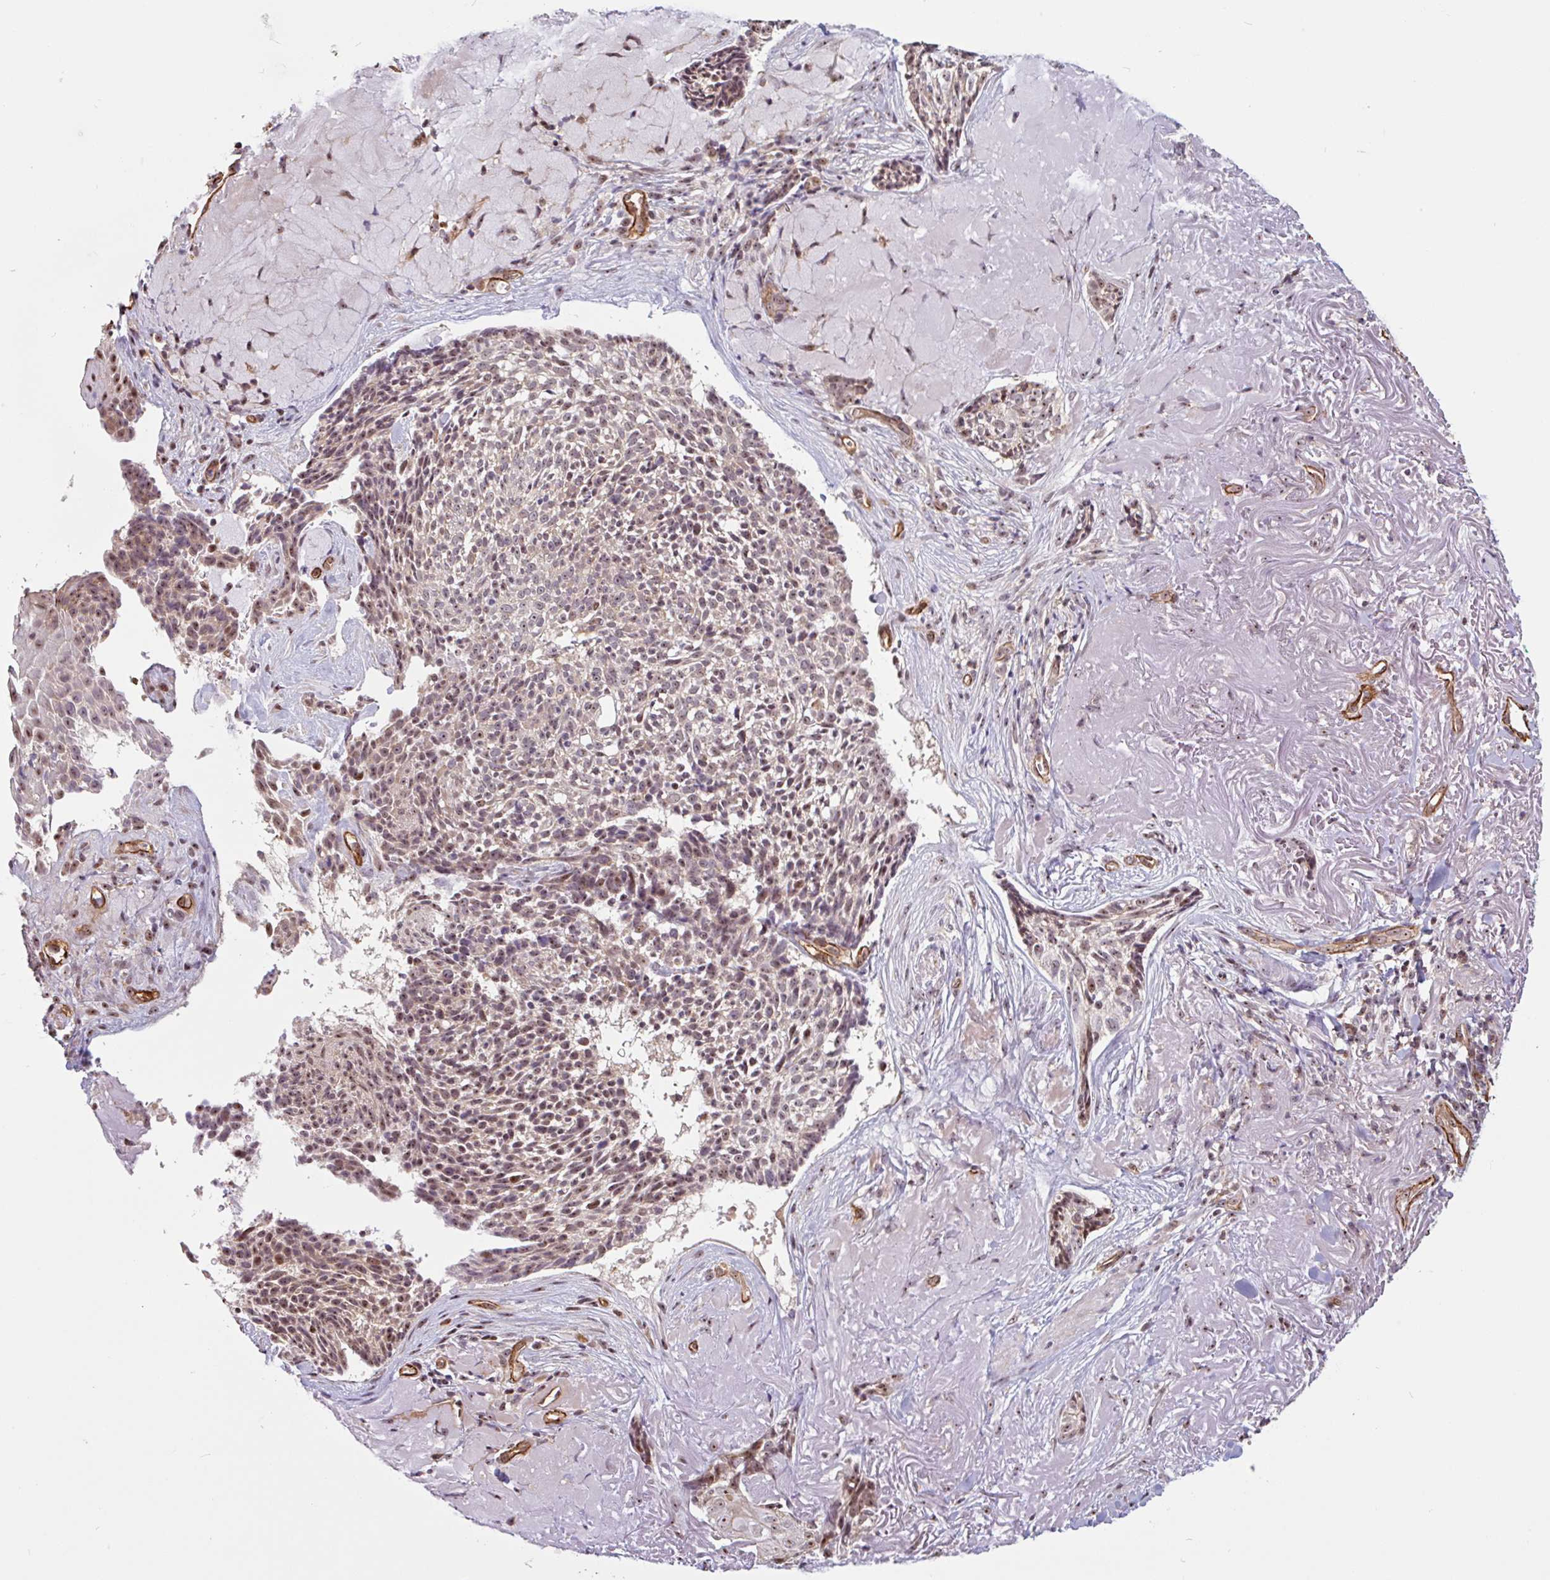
{"staining": {"intensity": "moderate", "quantity": ">75%", "location": "nuclear"}, "tissue": "skin cancer", "cell_type": "Tumor cells", "image_type": "cancer", "snomed": [{"axis": "morphology", "description": "Basal cell carcinoma"}, {"axis": "topography", "description": "Skin"}, {"axis": "topography", "description": "Skin of face"}], "caption": "Skin cancer was stained to show a protein in brown. There is medium levels of moderate nuclear staining in about >75% of tumor cells. (Brightfield microscopy of DAB IHC at high magnification).", "gene": "ZNF689", "patient": {"sex": "female", "age": 95}}